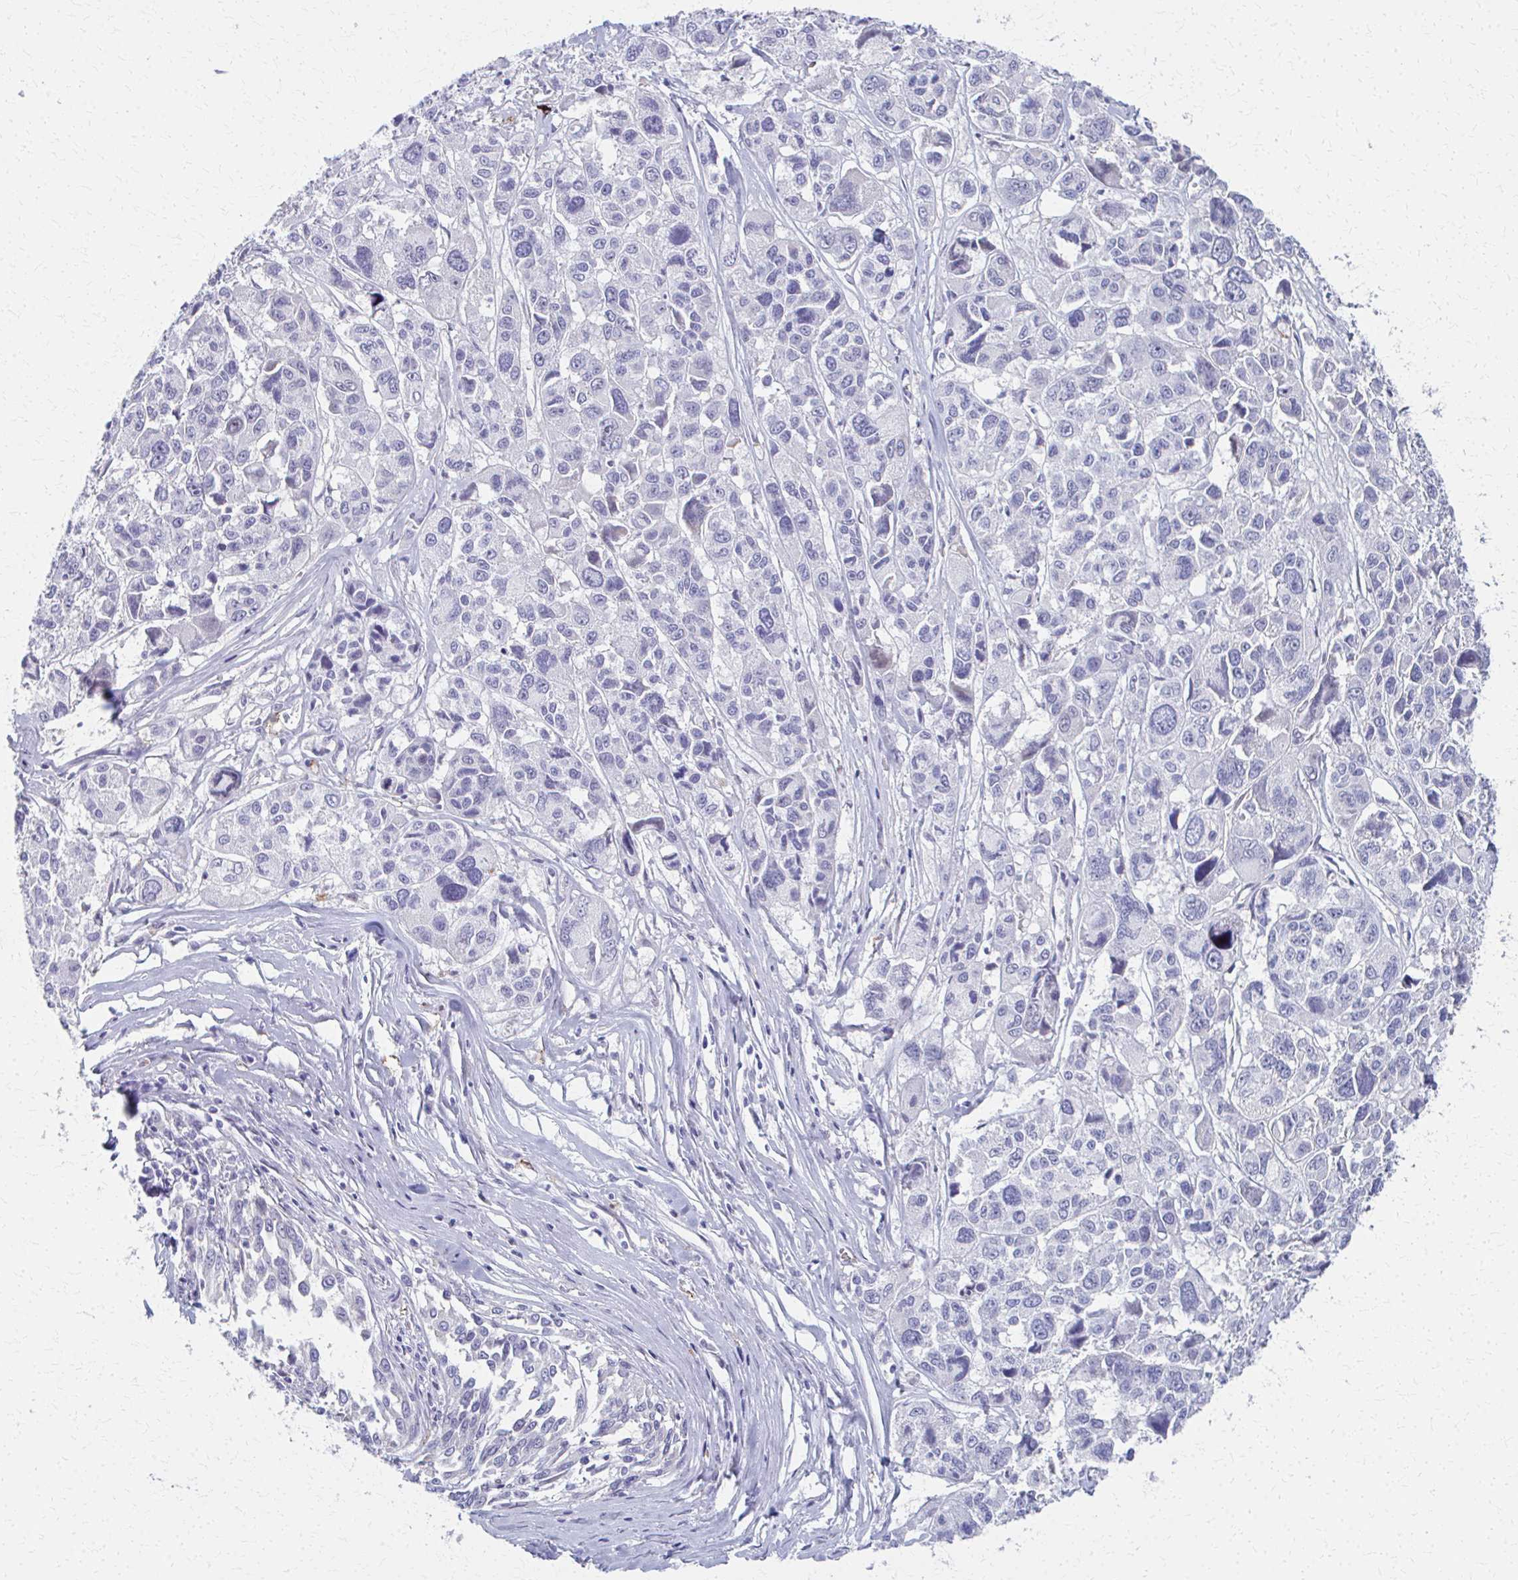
{"staining": {"intensity": "negative", "quantity": "none", "location": "none"}, "tissue": "melanoma", "cell_type": "Tumor cells", "image_type": "cancer", "snomed": [{"axis": "morphology", "description": "Malignant melanoma, NOS"}, {"axis": "topography", "description": "Skin"}], "caption": "Immunohistochemical staining of human malignant melanoma shows no significant positivity in tumor cells.", "gene": "MS4A2", "patient": {"sex": "female", "age": 66}}